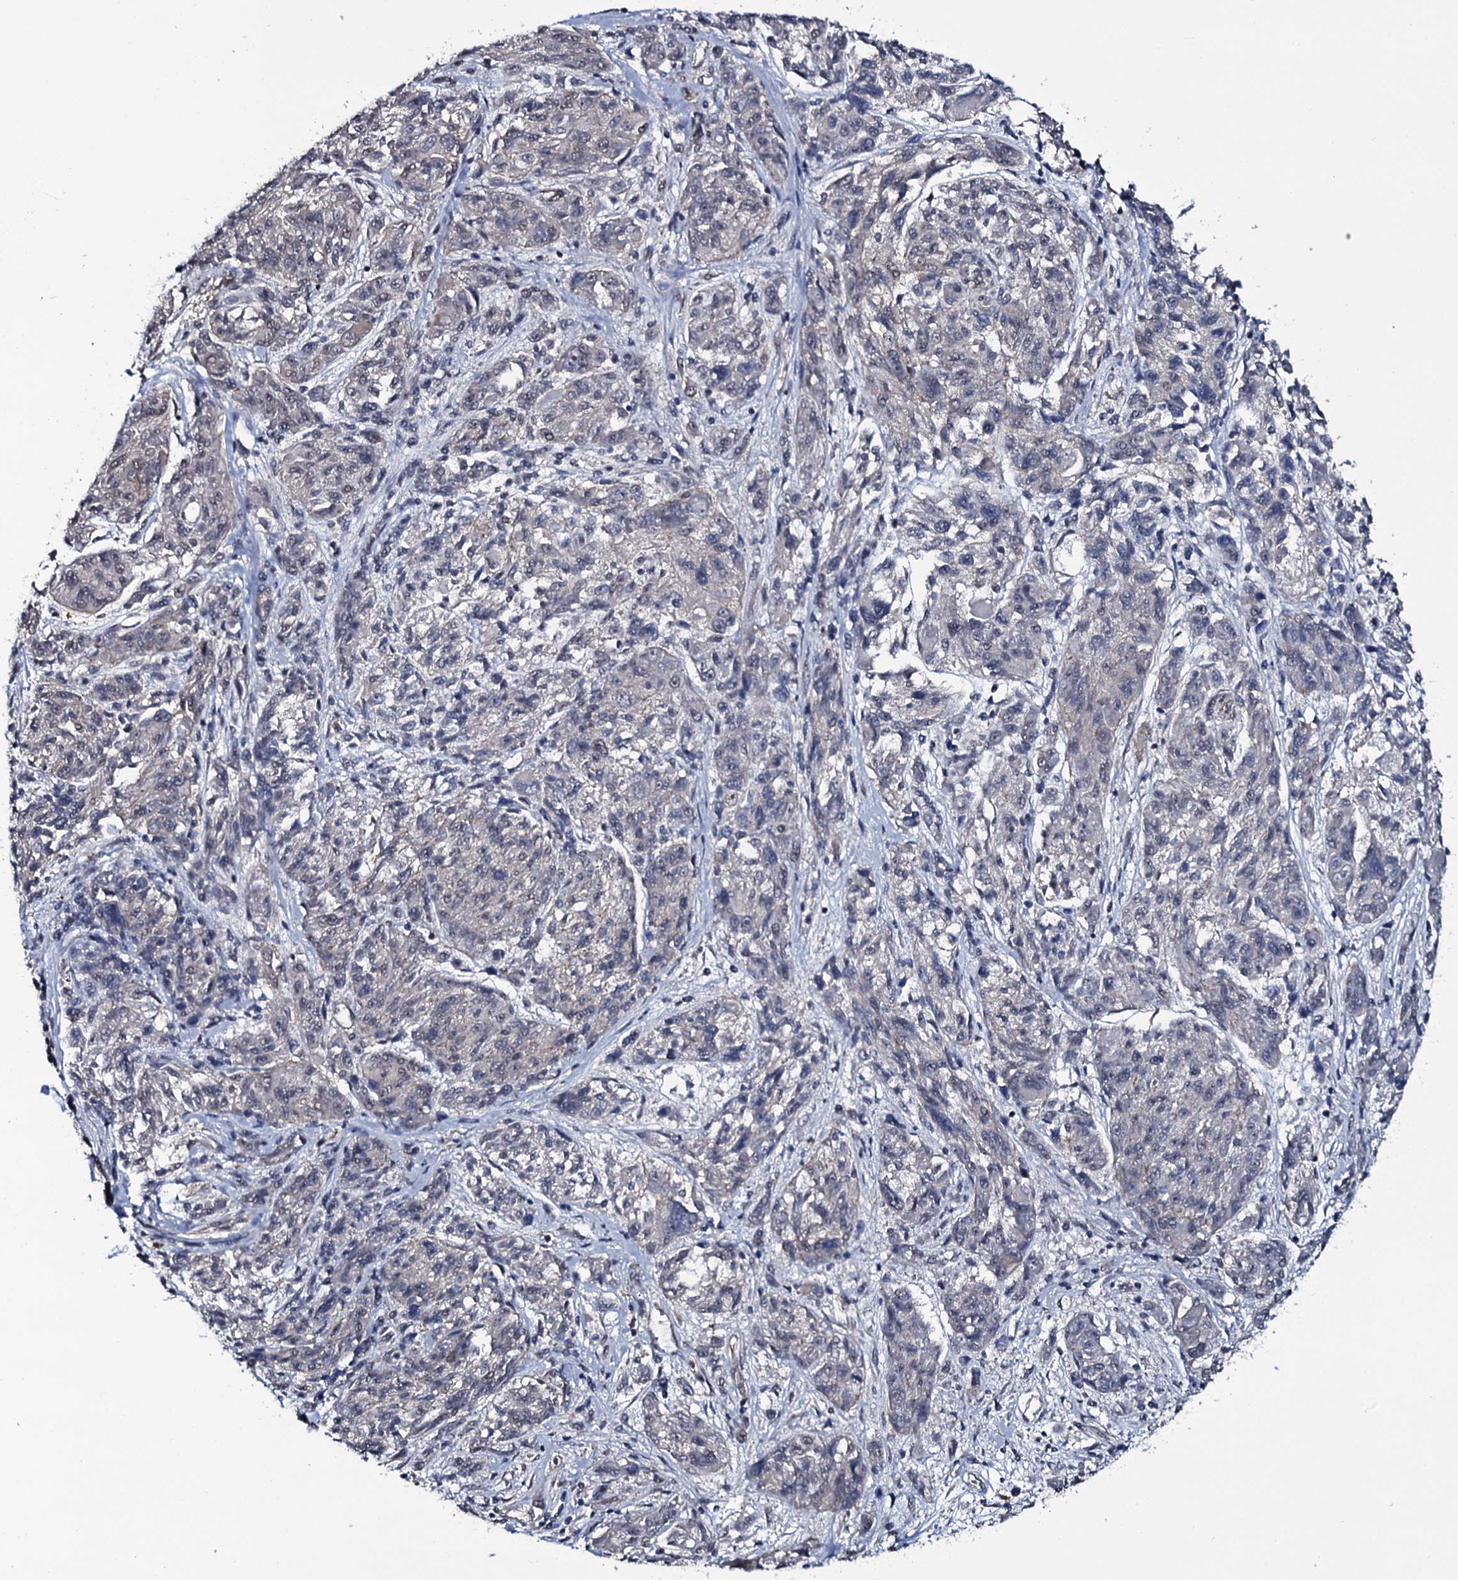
{"staining": {"intensity": "negative", "quantity": "none", "location": "none"}, "tissue": "melanoma", "cell_type": "Tumor cells", "image_type": "cancer", "snomed": [{"axis": "morphology", "description": "Malignant melanoma, NOS"}, {"axis": "topography", "description": "Skin"}], "caption": "IHC image of malignant melanoma stained for a protein (brown), which exhibits no positivity in tumor cells.", "gene": "SH2D4B", "patient": {"sex": "male", "age": 53}}